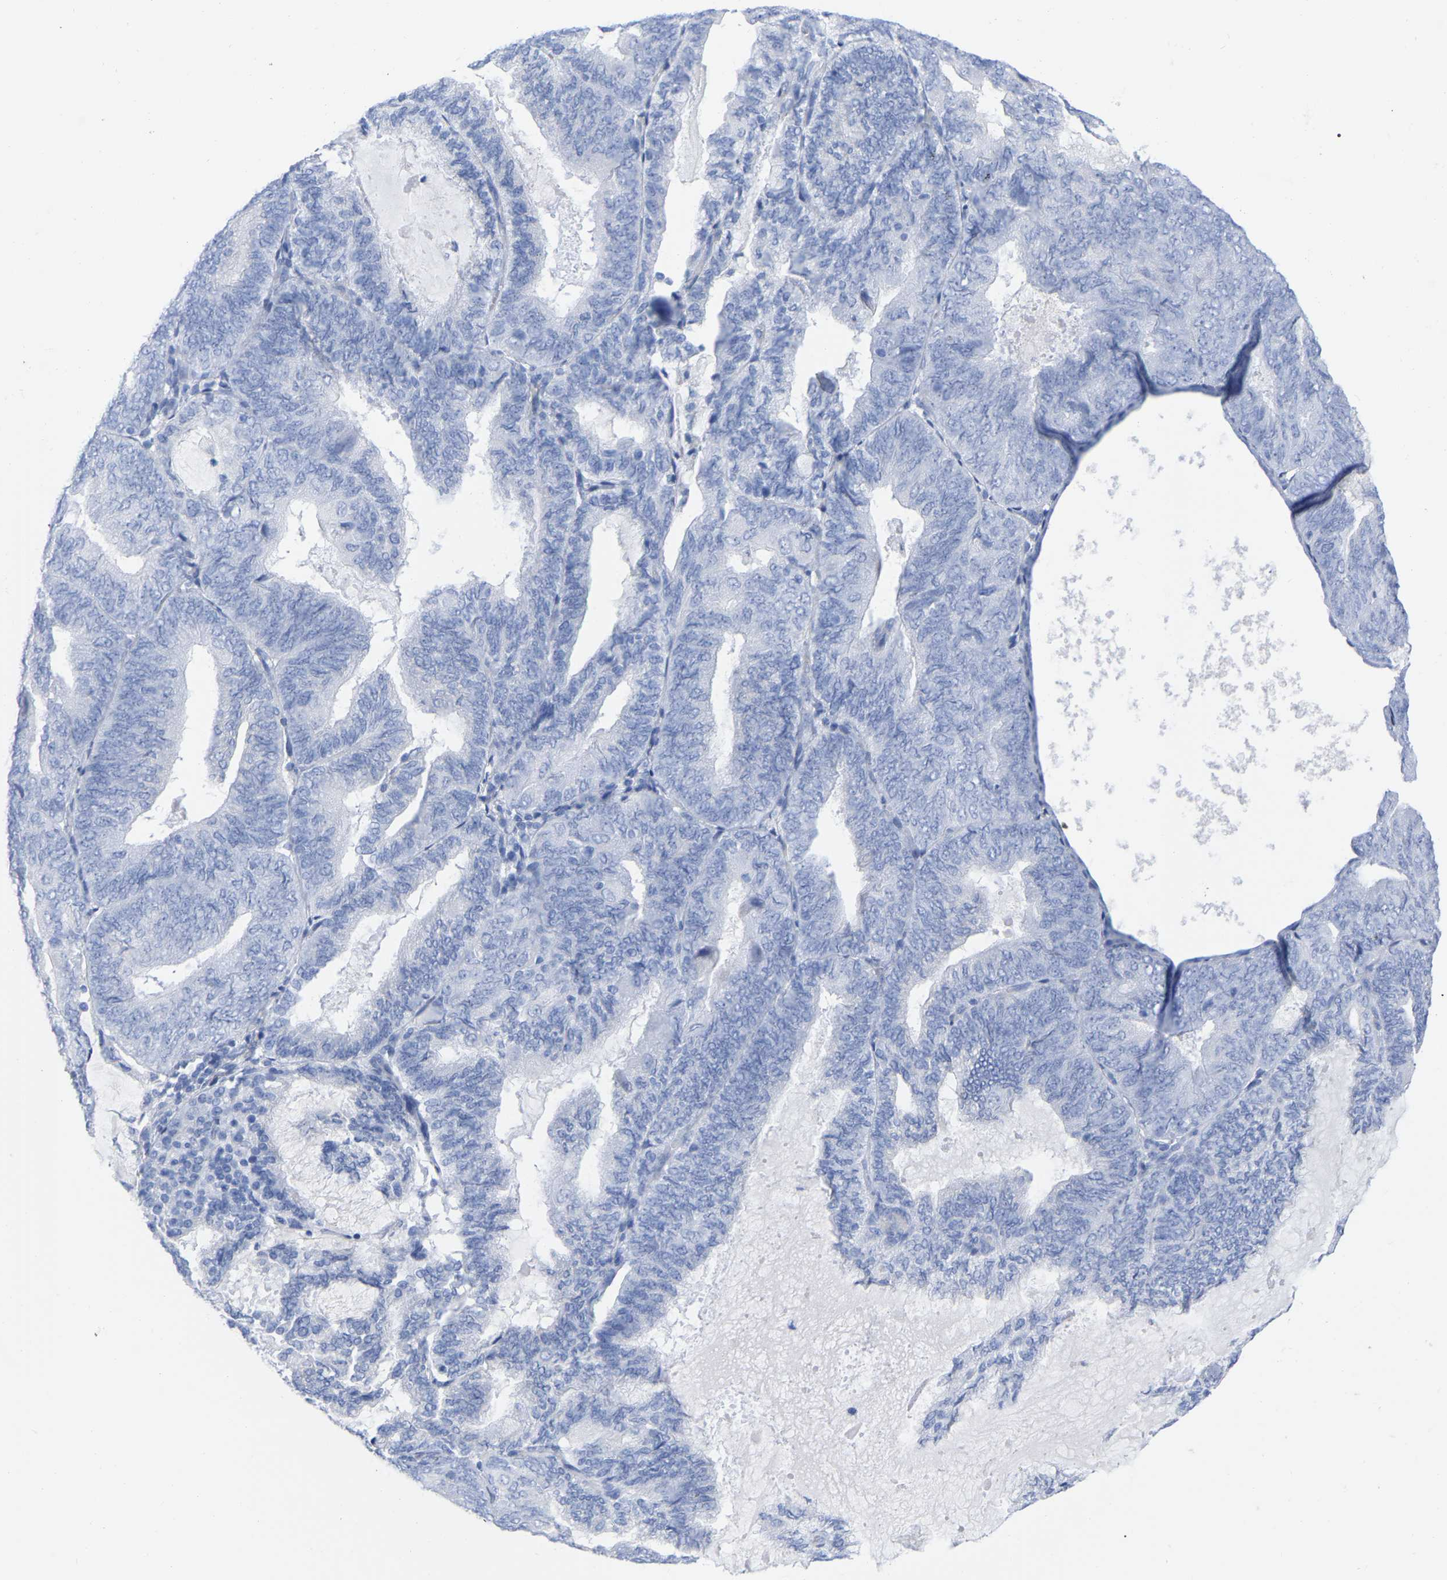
{"staining": {"intensity": "negative", "quantity": "none", "location": "none"}, "tissue": "endometrial cancer", "cell_type": "Tumor cells", "image_type": "cancer", "snomed": [{"axis": "morphology", "description": "Adenocarcinoma, NOS"}, {"axis": "topography", "description": "Endometrium"}], "caption": "Adenocarcinoma (endometrial) was stained to show a protein in brown. There is no significant positivity in tumor cells.", "gene": "HAPLN1", "patient": {"sex": "female", "age": 81}}